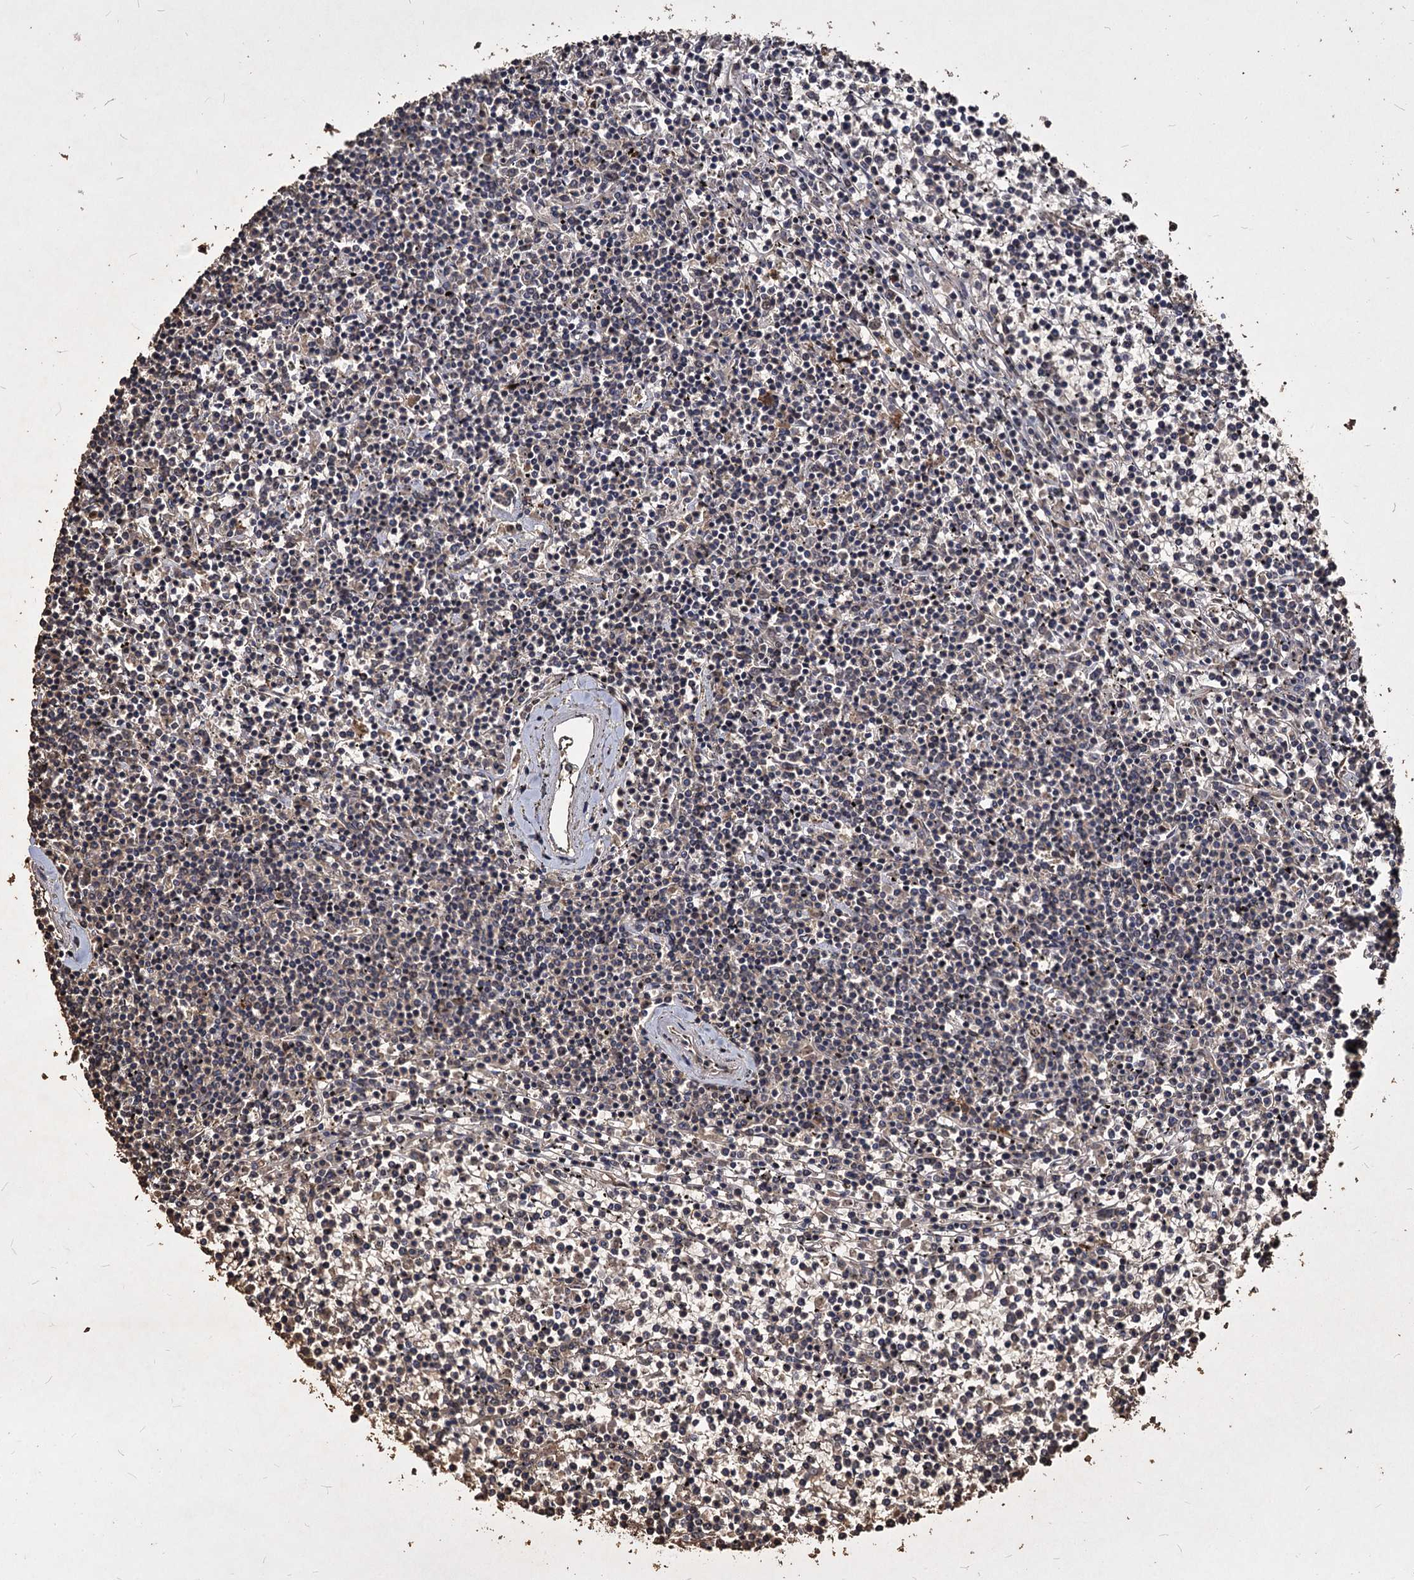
{"staining": {"intensity": "negative", "quantity": "none", "location": "none"}, "tissue": "lymphoma", "cell_type": "Tumor cells", "image_type": "cancer", "snomed": [{"axis": "morphology", "description": "Malignant lymphoma, non-Hodgkin's type, Low grade"}, {"axis": "topography", "description": "Spleen"}], "caption": "Immunohistochemistry (IHC) micrograph of neoplastic tissue: human malignant lymphoma, non-Hodgkin's type (low-grade) stained with DAB reveals no significant protein positivity in tumor cells.", "gene": "VPS51", "patient": {"sex": "female", "age": 19}}